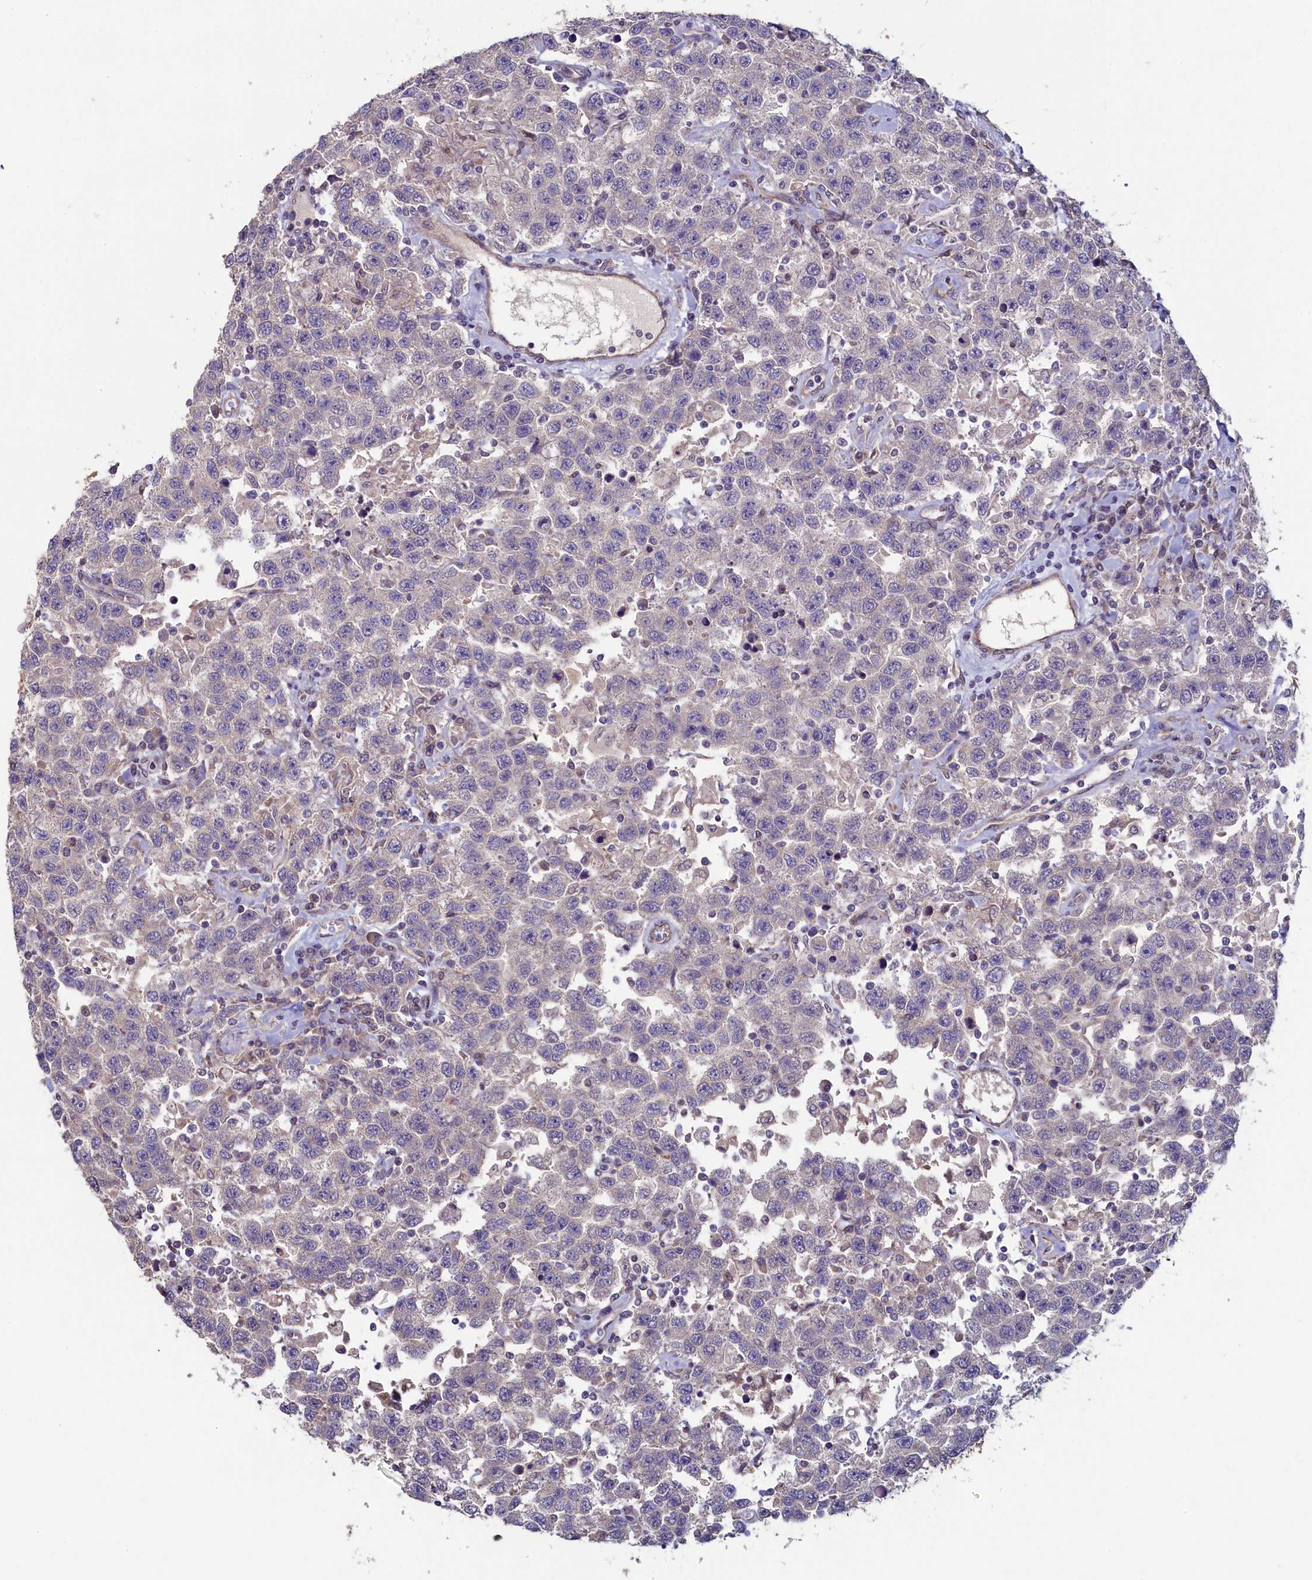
{"staining": {"intensity": "negative", "quantity": "none", "location": "none"}, "tissue": "testis cancer", "cell_type": "Tumor cells", "image_type": "cancer", "snomed": [{"axis": "morphology", "description": "Seminoma, NOS"}, {"axis": "topography", "description": "Testis"}], "caption": "IHC of testis cancer (seminoma) demonstrates no staining in tumor cells. (DAB IHC, high magnification).", "gene": "SPATA2L", "patient": {"sex": "male", "age": 41}}